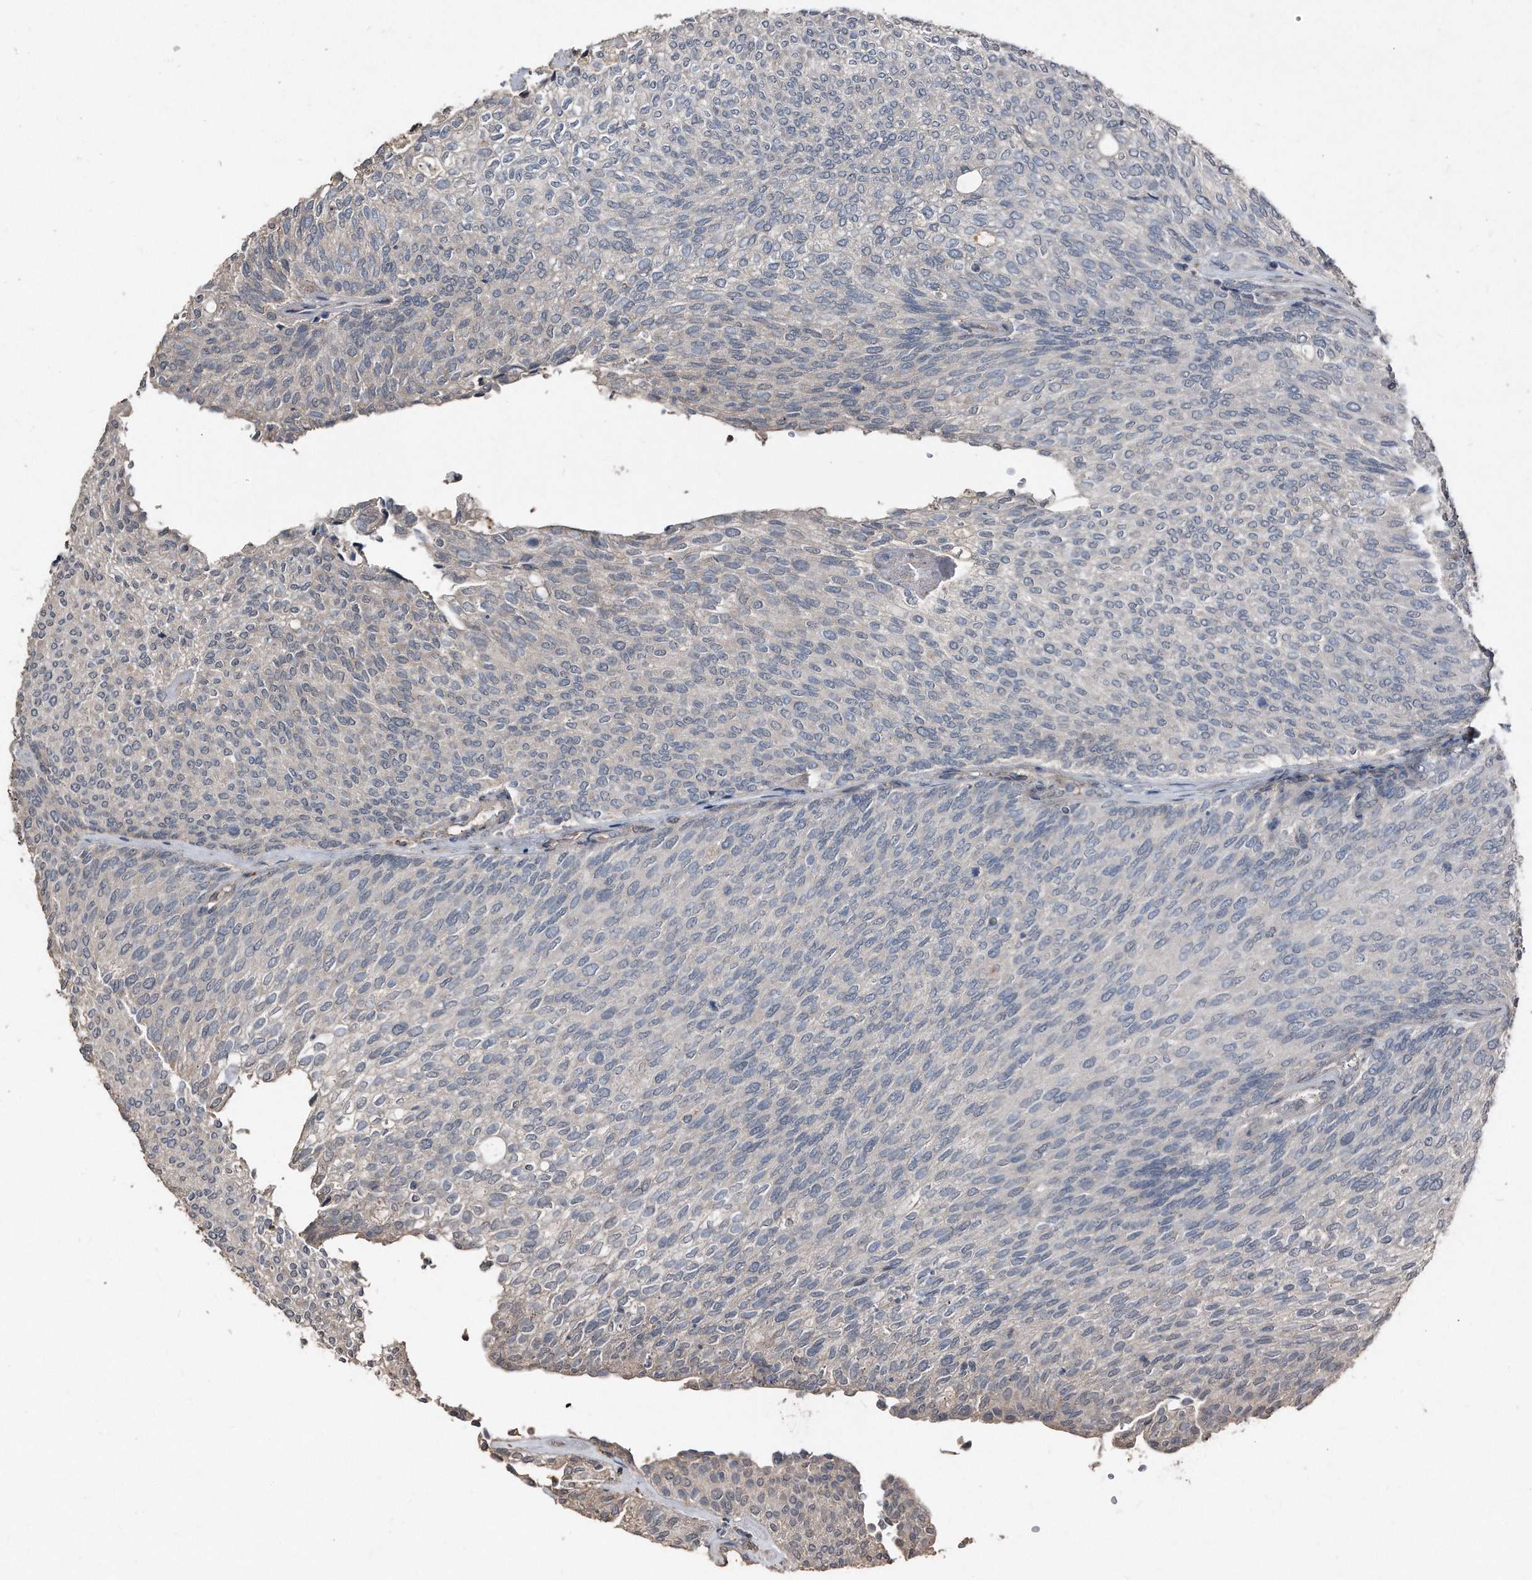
{"staining": {"intensity": "negative", "quantity": "none", "location": "none"}, "tissue": "urothelial cancer", "cell_type": "Tumor cells", "image_type": "cancer", "snomed": [{"axis": "morphology", "description": "Urothelial carcinoma, Low grade"}, {"axis": "topography", "description": "Urinary bladder"}], "caption": "Image shows no significant protein expression in tumor cells of urothelial cancer.", "gene": "ANKRD10", "patient": {"sex": "female", "age": 79}}